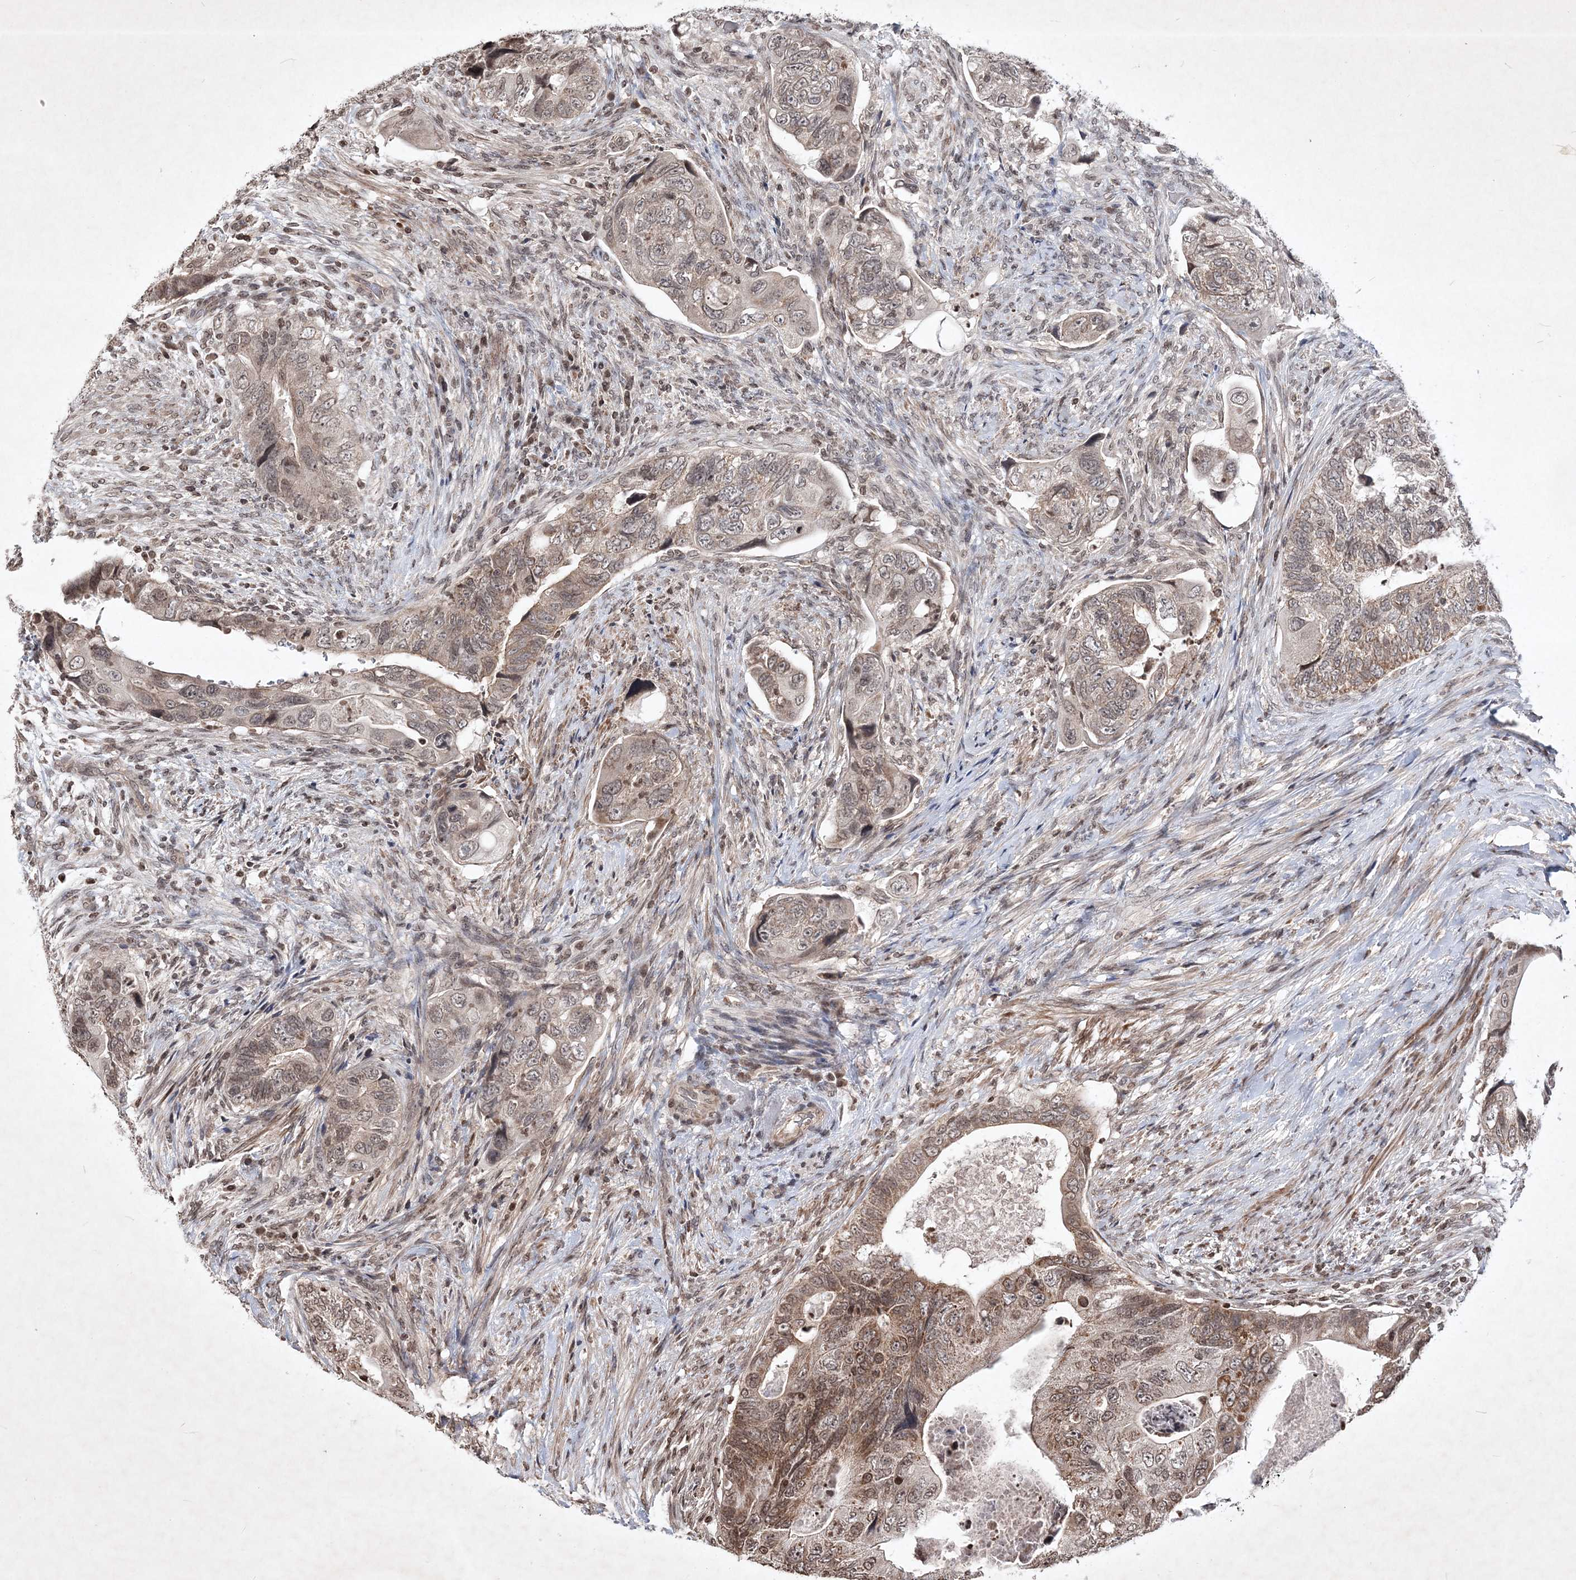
{"staining": {"intensity": "moderate", "quantity": ">75%", "location": "cytoplasmic/membranous,nuclear"}, "tissue": "colorectal cancer", "cell_type": "Tumor cells", "image_type": "cancer", "snomed": [{"axis": "morphology", "description": "Adenocarcinoma, NOS"}, {"axis": "topography", "description": "Rectum"}], "caption": "Colorectal cancer (adenocarcinoma) stained with a protein marker shows moderate staining in tumor cells.", "gene": "SOWAHB", "patient": {"sex": "male", "age": 63}}